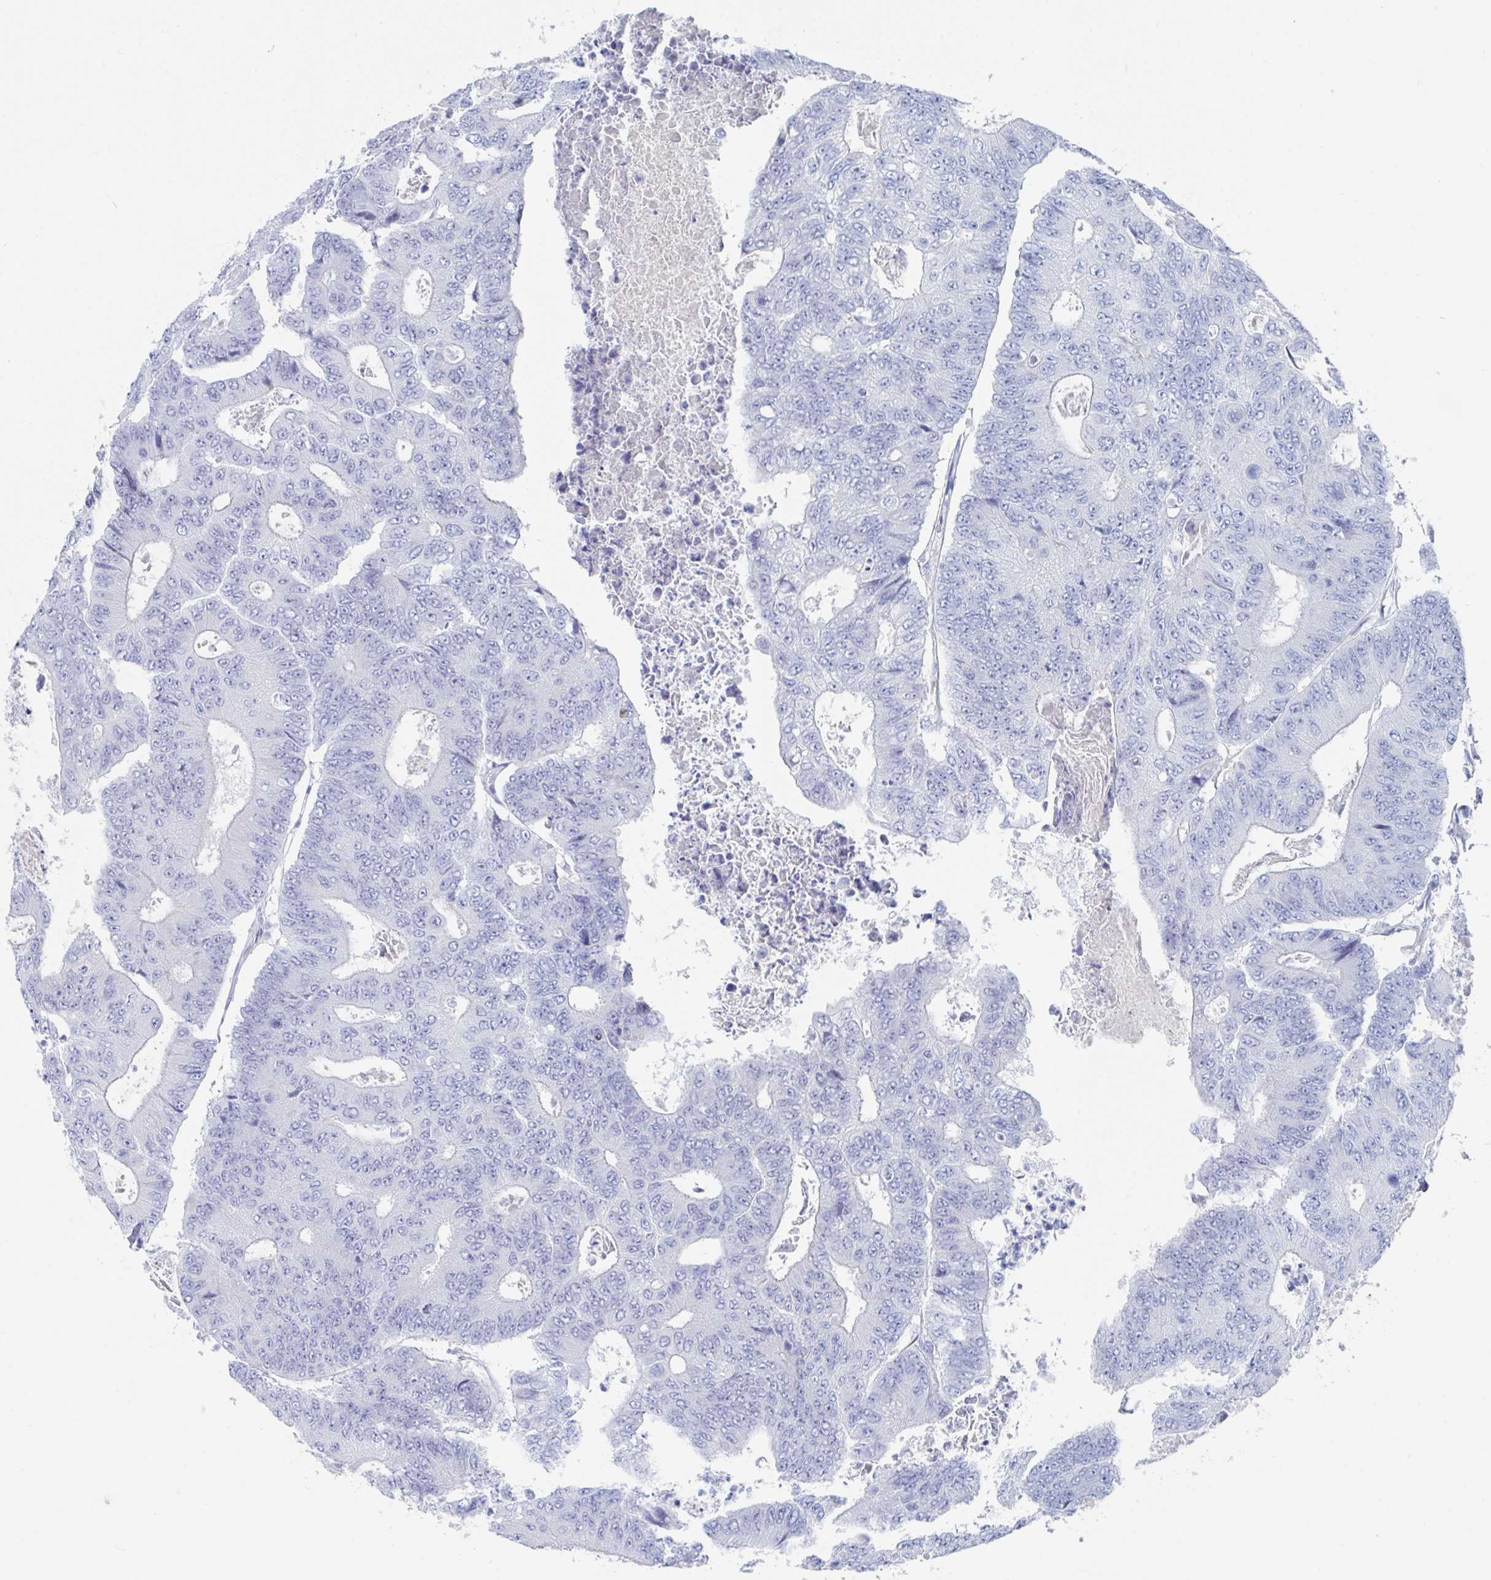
{"staining": {"intensity": "negative", "quantity": "none", "location": "none"}, "tissue": "colorectal cancer", "cell_type": "Tumor cells", "image_type": "cancer", "snomed": [{"axis": "morphology", "description": "Adenocarcinoma, NOS"}, {"axis": "topography", "description": "Colon"}], "caption": "Colorectal cancer (adenocarcinoma) was stained to show a protein in brown. There is no significant positivity in tumor cells.", "gene": "NT5C3B", "patient": {"sex": "female", "age": 48}}